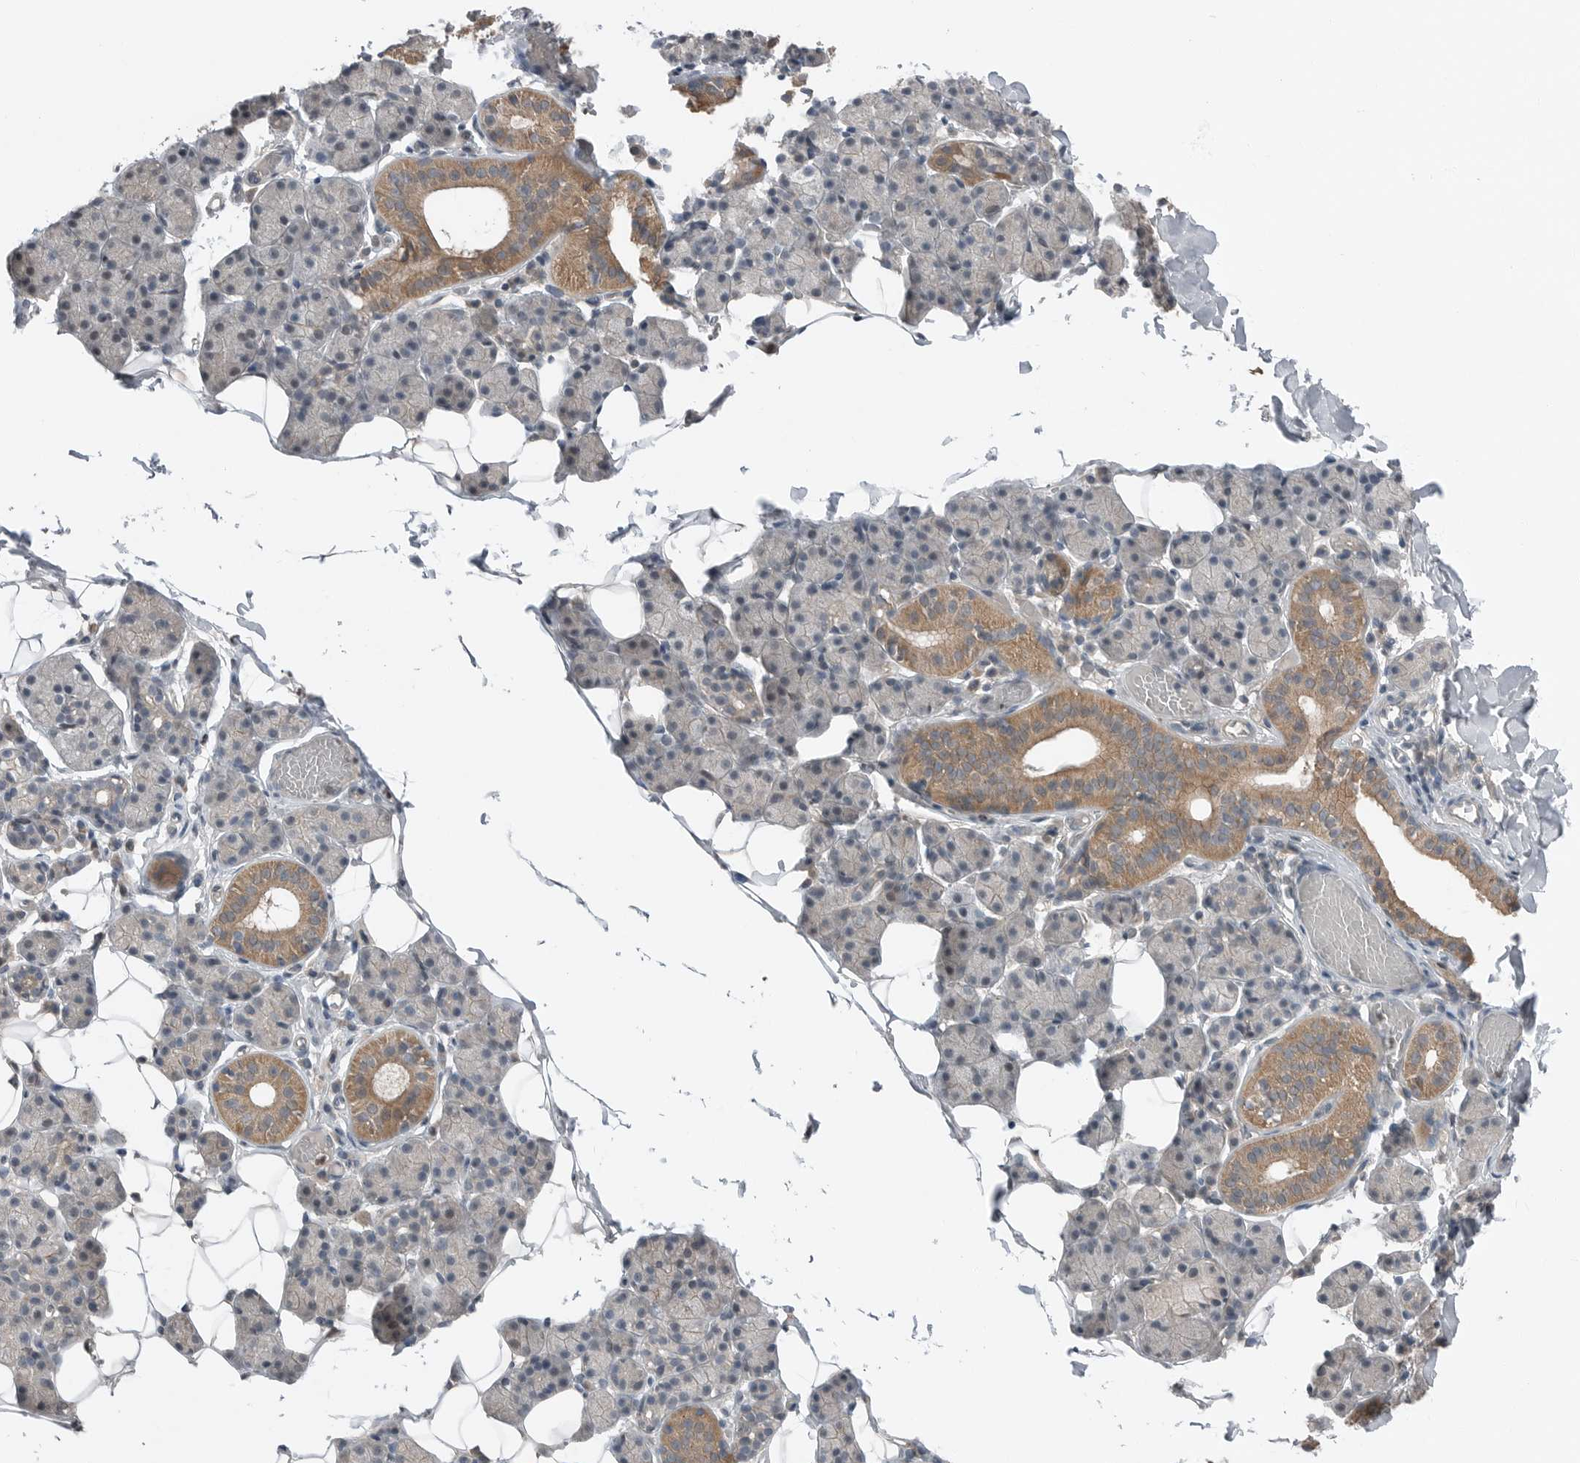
{"staining": {"intensity": "moderate", "quantity": "25%-75%", "location": "cytoplasmic/membranous"}, "tissue": "salivary gland", "cell_type": "Glandular cells", "image_type": "normal", "snomed": [{"axis": "morphology", "description": "Normal tissue, NOS"}, {"axis": "topography", "description": "Salivary gland"}], "caption": "Glandular cells demonstrate medium levels of moderate cytoplasmic/membranous positivity in approximately 25%-75% of cells in benign salivary gland. Using DAB (brown) and hematoxylin (blue) stains, captured at high magnification using brightfield microscopy.", "gene": "MFAP3L", "patient": {"sex": "female", "age": 33}}